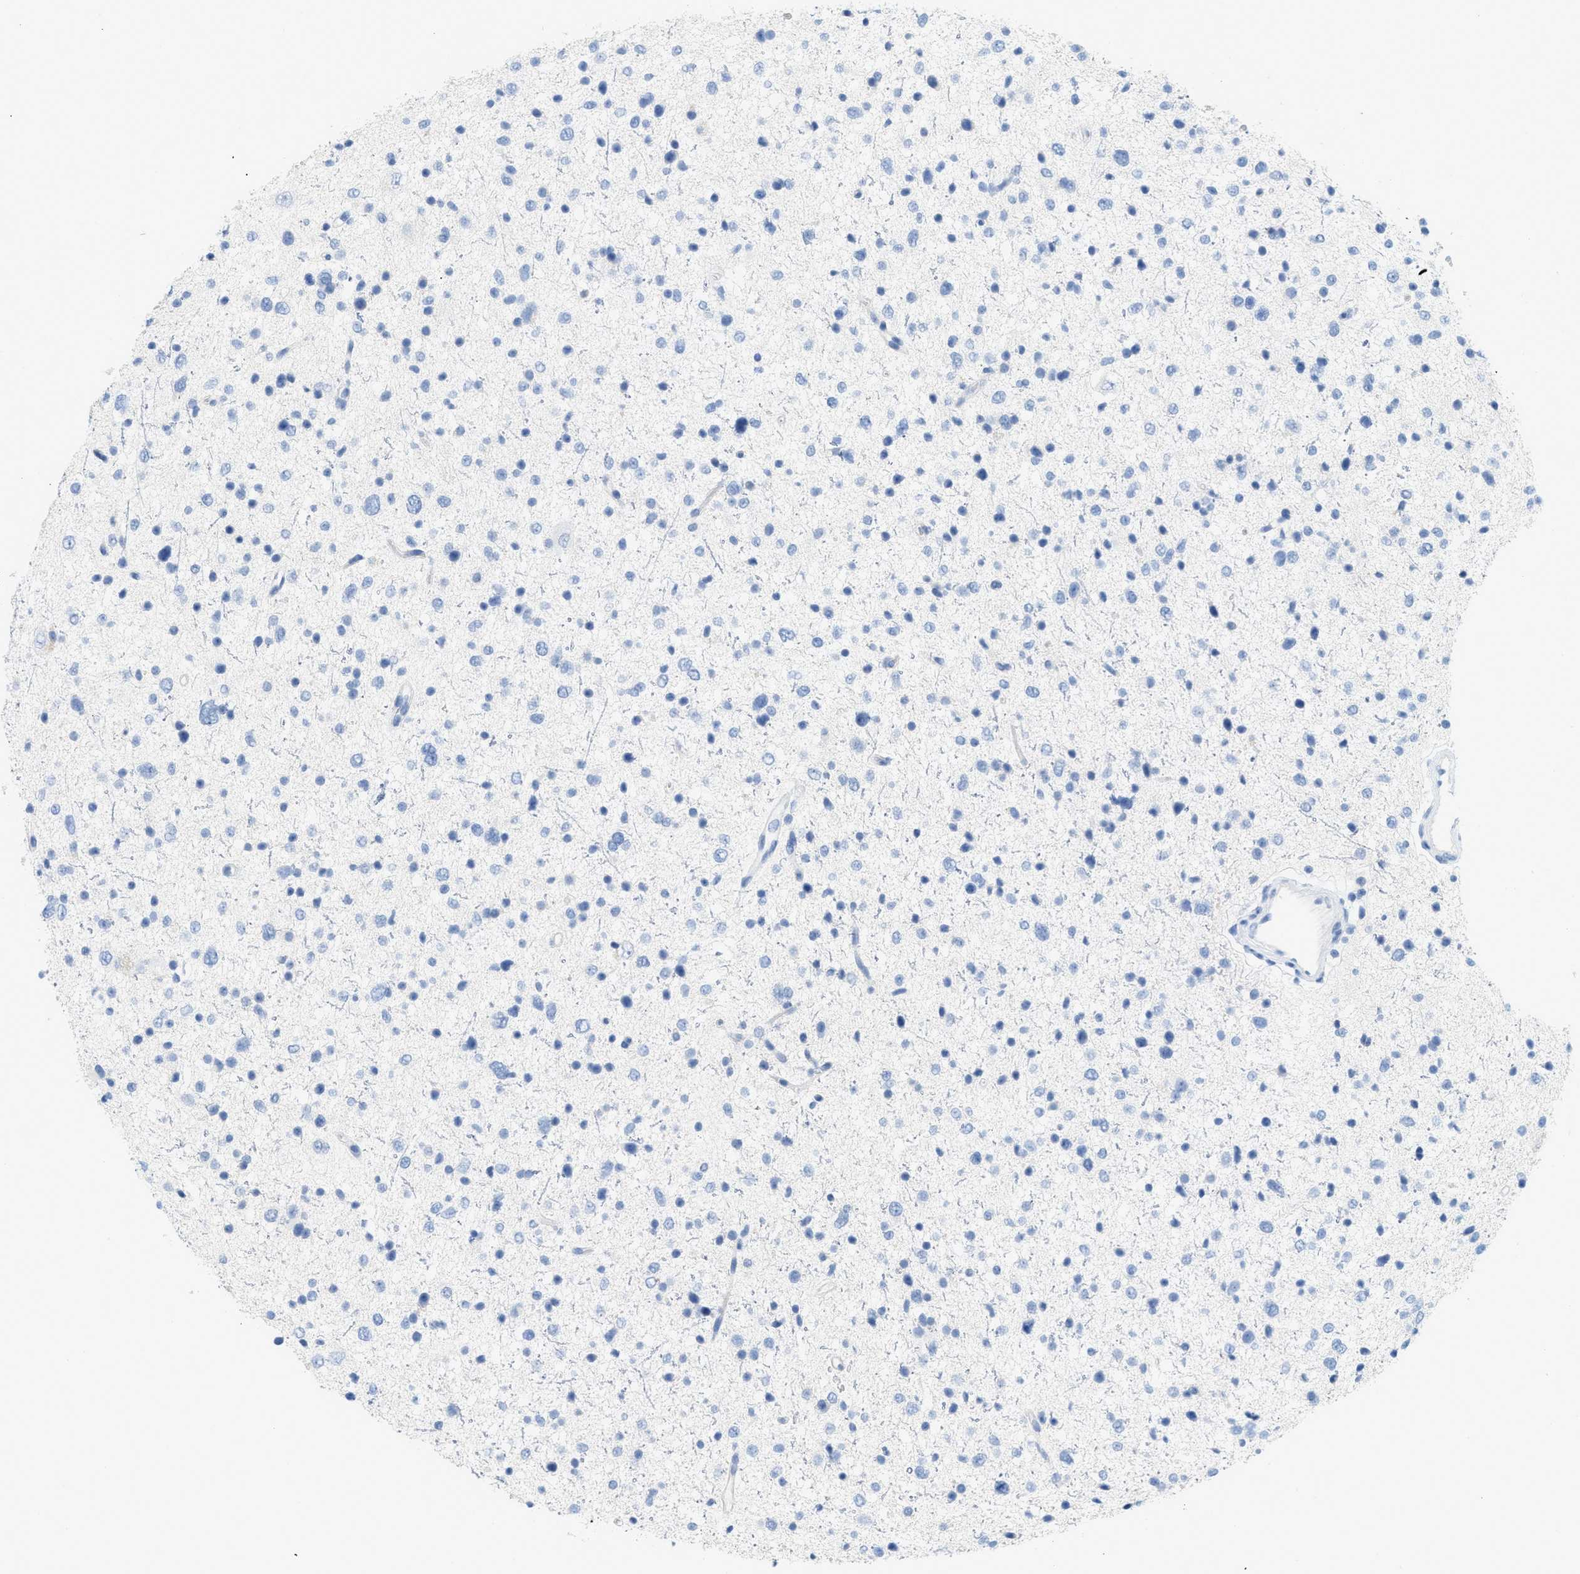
{"staining": {"intensity": "negative", "quantity": "none", "location": "none"}, "tissue": "glioma", "cell_type": "Tumor cells", "image_type": "cancer", "snomed": [{"axis": "morphology", "description": "Glioma, malignant, Low grade"}, {"axis": "topography", "description": "Brain"}], "caption": "This is an IHC micrograph of human glioma. There is no positivity in tumor cells.", "gene": "PAPPA", "patient": {"sex": "female", "age": 37}}